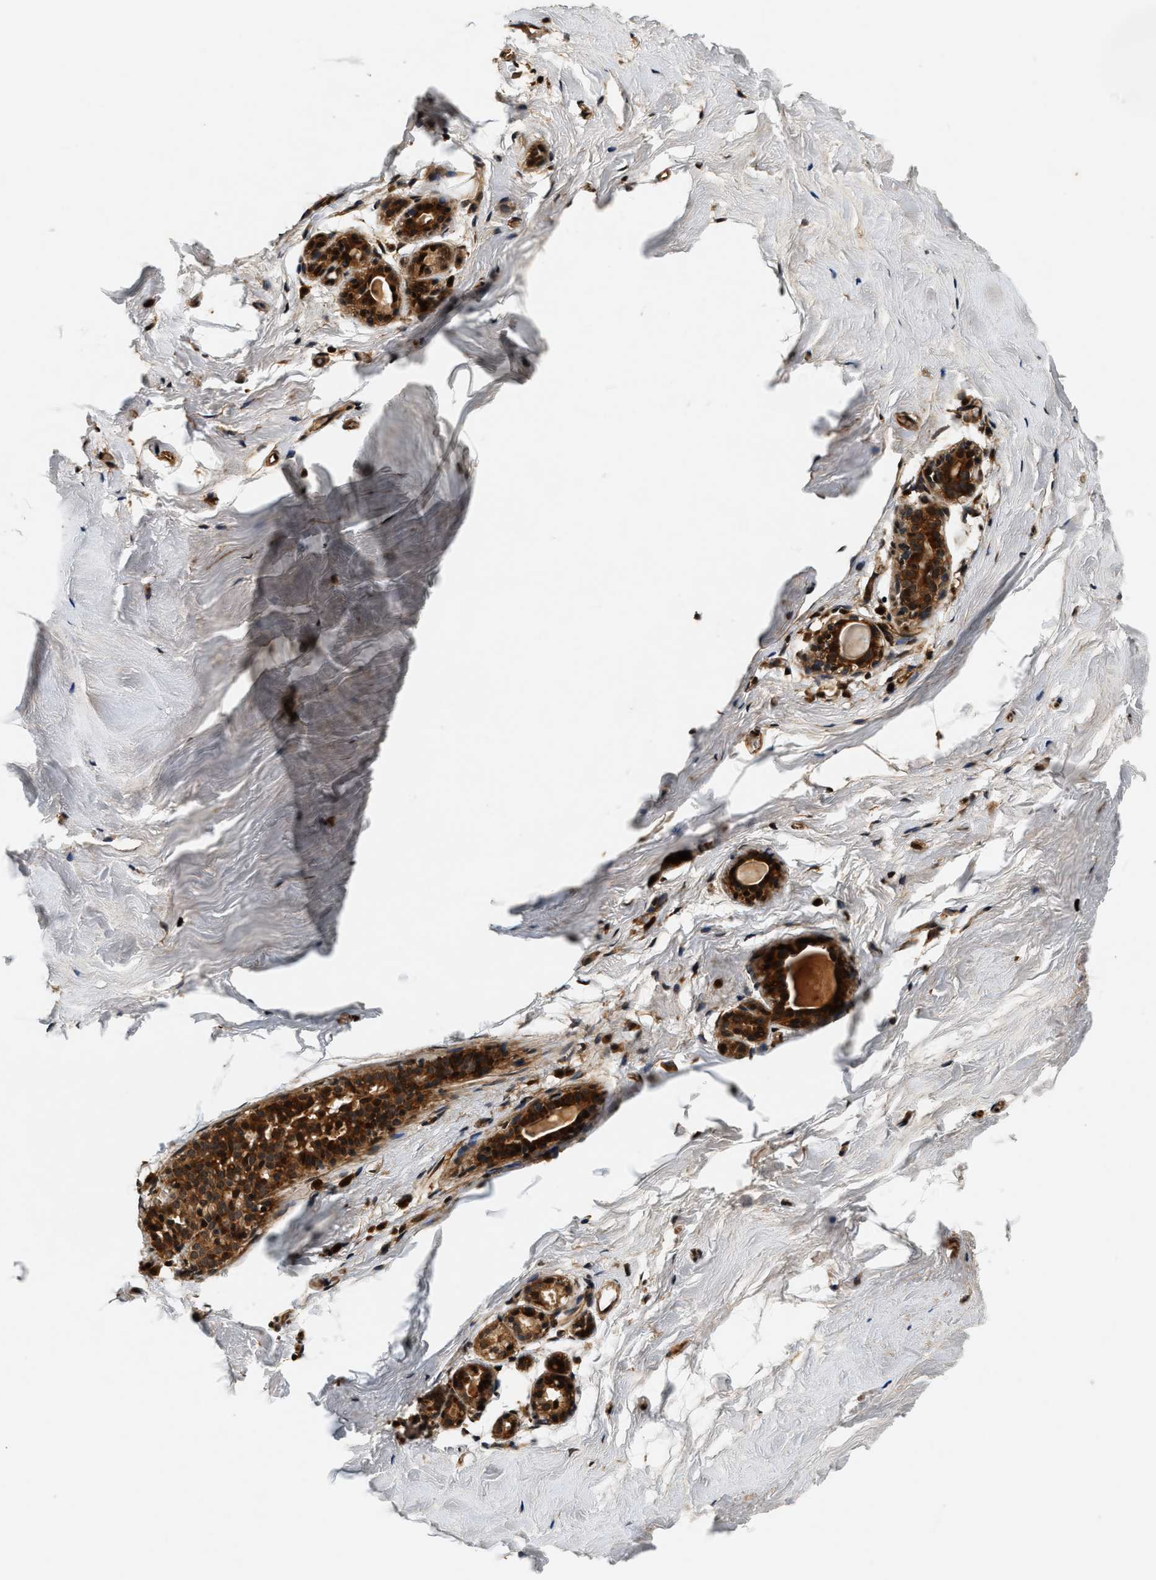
{"staining": {"intensity": "weak", "quantity": "25%-75%", "location": "cytoplasmic/membranous"}, "tissue": "breast", "cell_type": "Adipocytes", "image_type": "normal", "snomed": [{"axis": "morphology", "description": "Normal tissue, NOS"}, {"axis": "topography", "description": "Breast"}], "caption": "Protein staining of benign breast shows weak cytoplasmic/membranous staining in about 25%-75% of adipocytes. The protein is stained brown, and the nuclei are stained in blue (DAB IHC with brightfield microscopy, high magnification).", "gene": "SAMD9", "patient": {"sex": "female", "age": 62}}